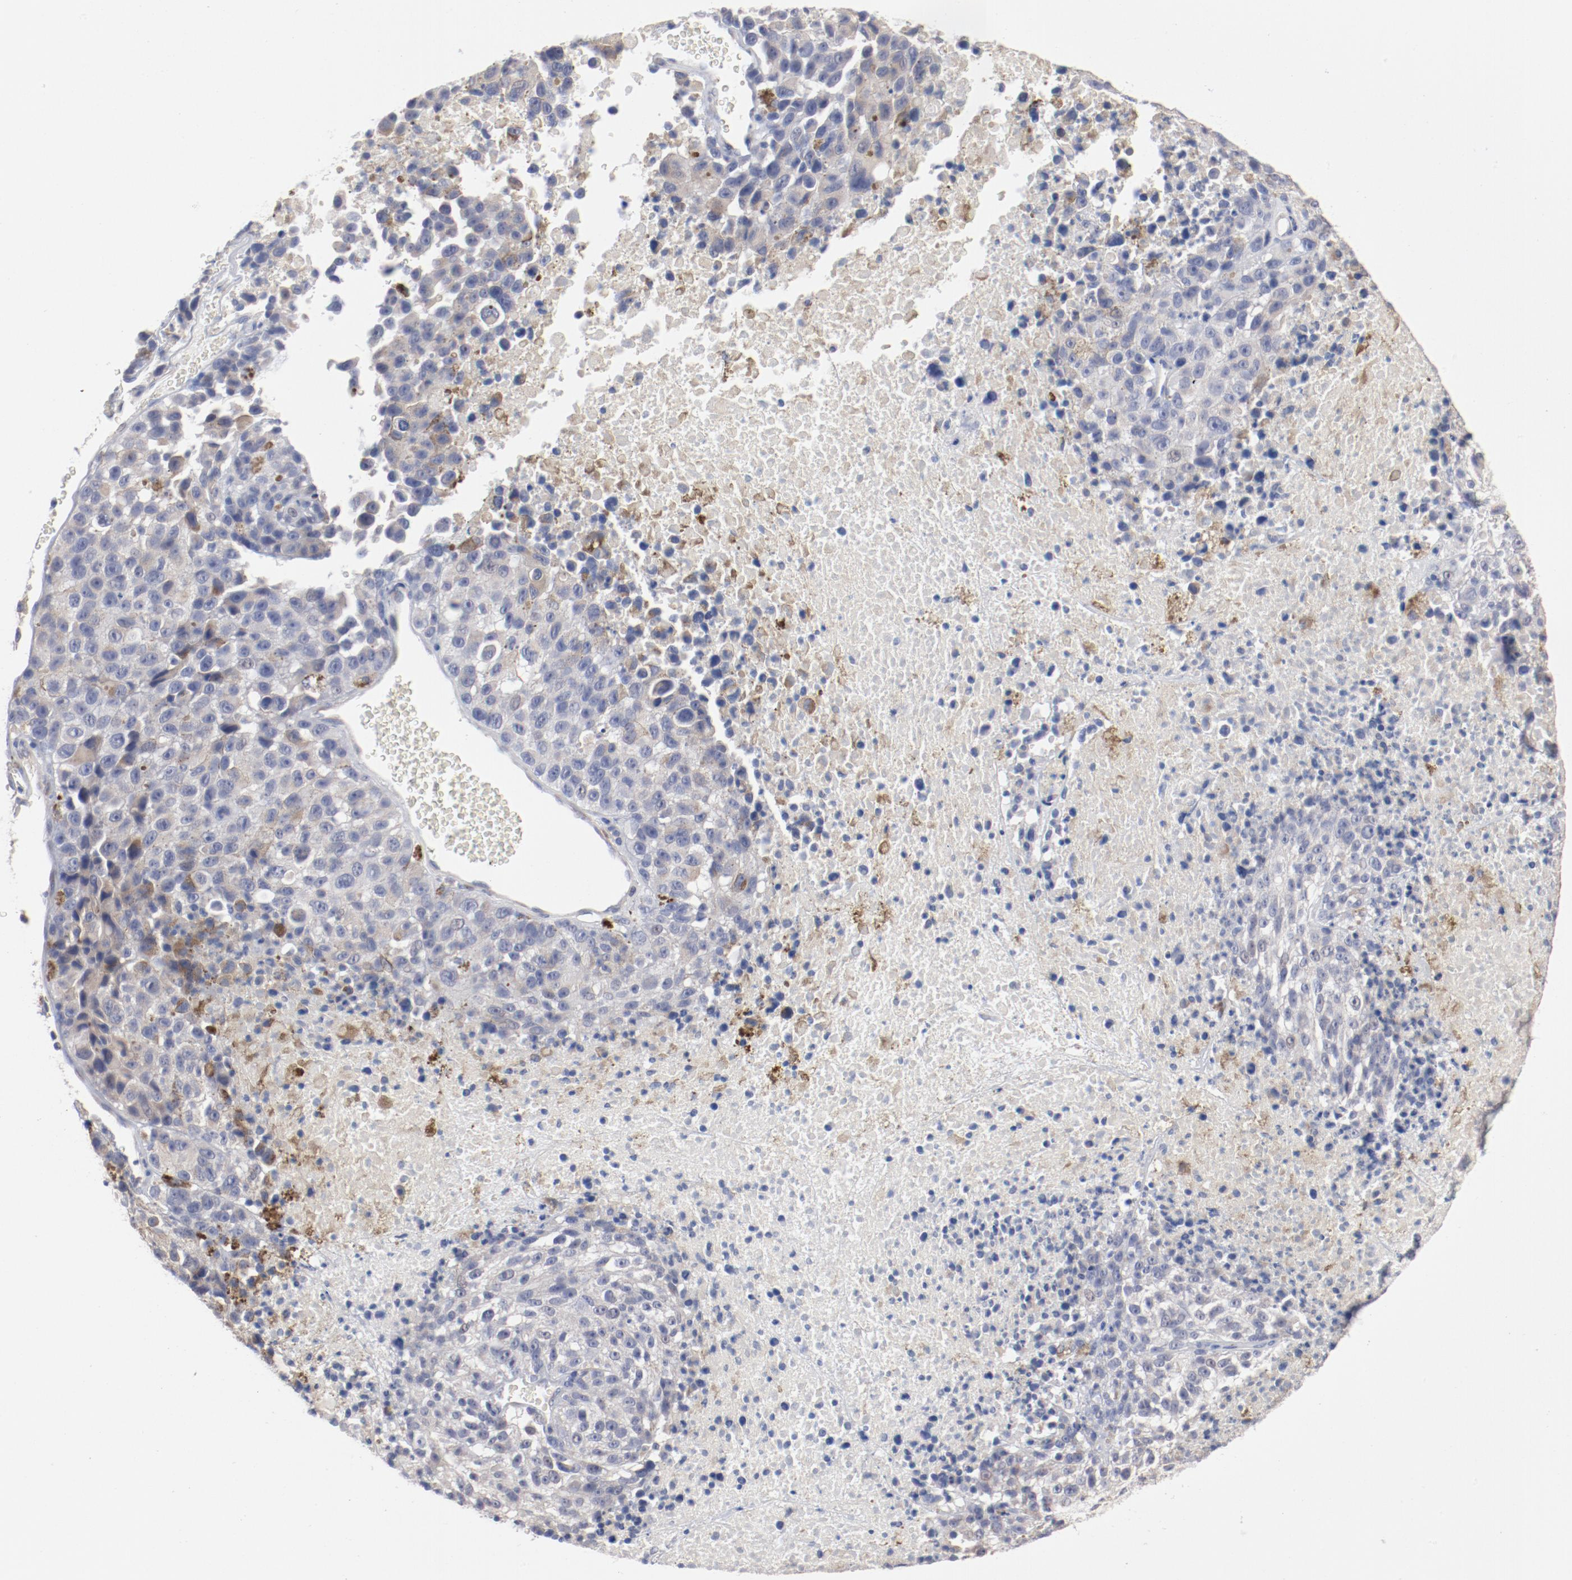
{"staining": {"intensity": "weak", "quantity": "<25%", "location": "cytoplasmic/membranous"}, "tissue": "melanoma", "cell_type": "Tumor cells", "image_type": "cancer", "snomed": [{"axis": "morphology", "description": "Malignant melanoma, Metastatic site"}, {"axis": "topography", "description": "Cerebral cortex"}], "caption": "A high-resolution micrograph shows IHC staining of malignant melanoma (metastatic site), which shows no significant positivity in tumor cells.", "gene": "AK7", "patient": {"sex": "female", "age": 52}}